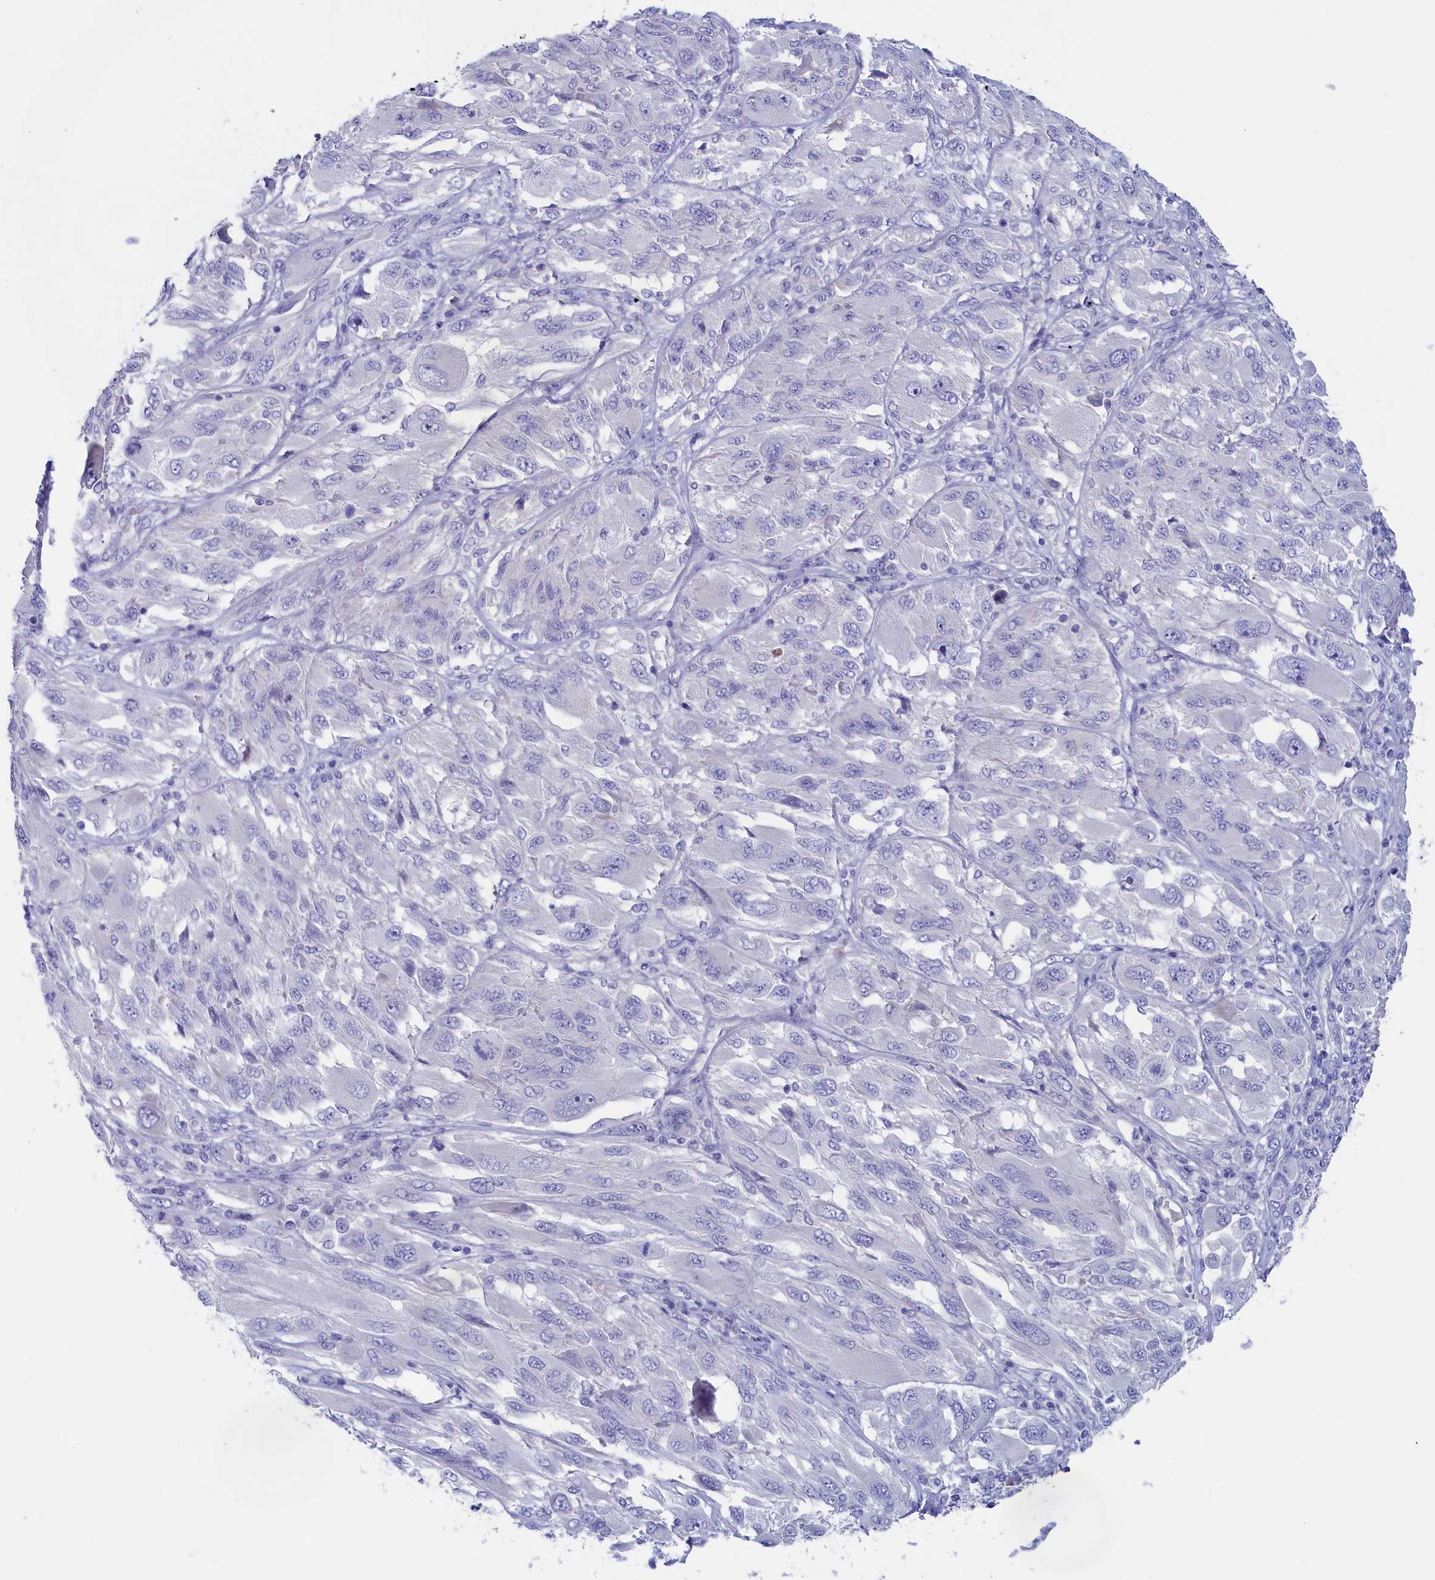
{"staining": {"intensity": "negative", "quantity": "none", "location": "none"}, "tissue": "melanoma", "cell_type": "Tumor cells", "image_type": "cancer", "snomed": [{"axis": "morphology", "description": "Malignant melanoma, NOS"}, {"axis": "topography", "description": "Skin"}], "caption": "An IHC photomicrograph of melanoma is shown. There is no staining in tumor cells of melanoma.", "gene": "ANKRD2", "patient": {"sex": "female", "age": 91}}